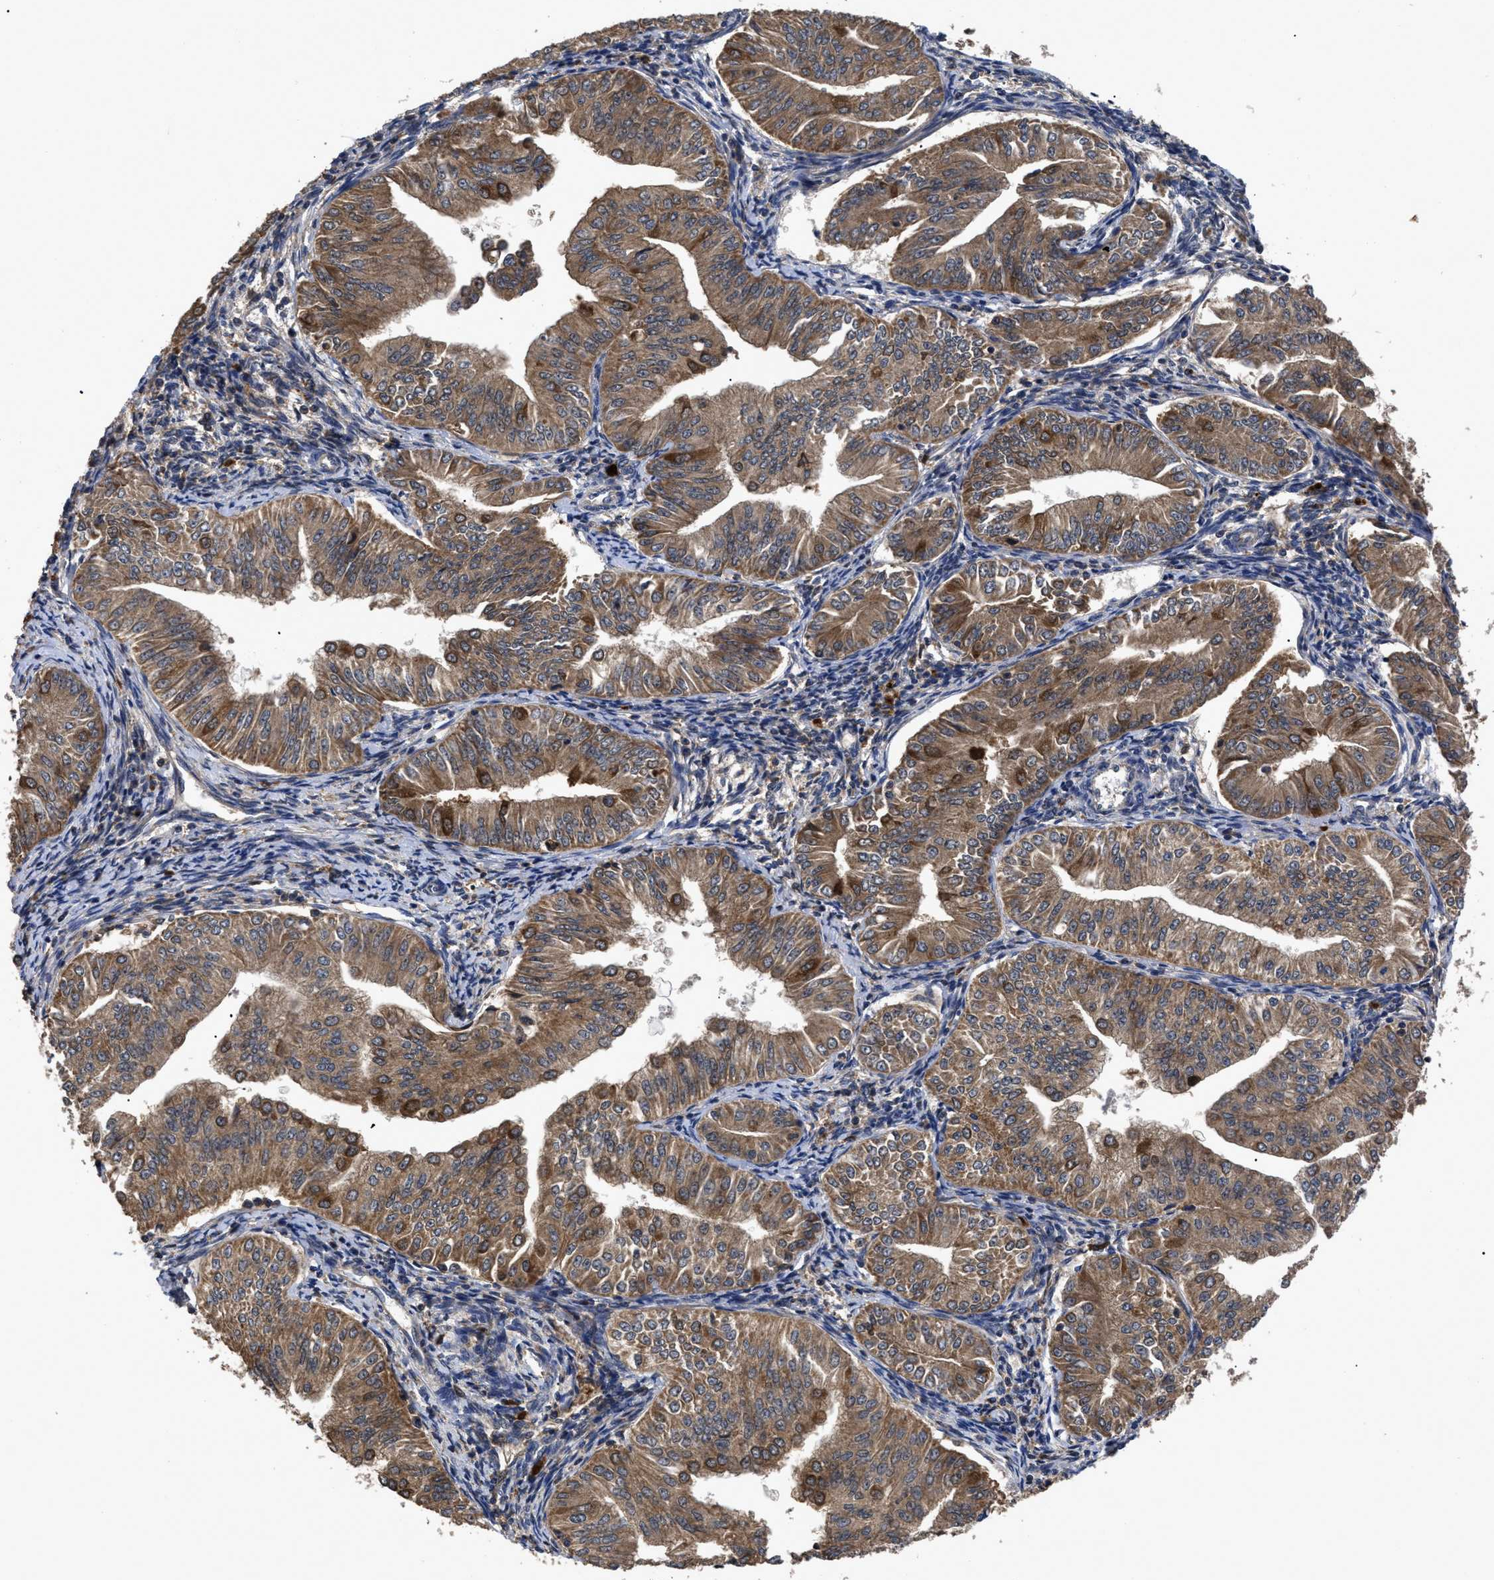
{"staining": {"intensity": "moderate", "quantity": ">75%", "location": "cytoplasmic/membranous"}, "tissue": "endometrial cancer", "cell_type": "Tumor cells", "image_type": "cancer", "snomed": [{"axis": "morphology", "description": "Normal tissue, NOS"}, {"axis": "morphology", "description": "Adenocarcinoma, NOS"}, {"axis": "topography", "description": "Endometrium"}], "caption": "Moderate cytoplasmic/membranous expression is seen in approximately >75% of tumor cells in endometrial cancer (adenocarcinoma).", "gene": "LRRC3", "patient": {"sex": "female", "age": 53}}